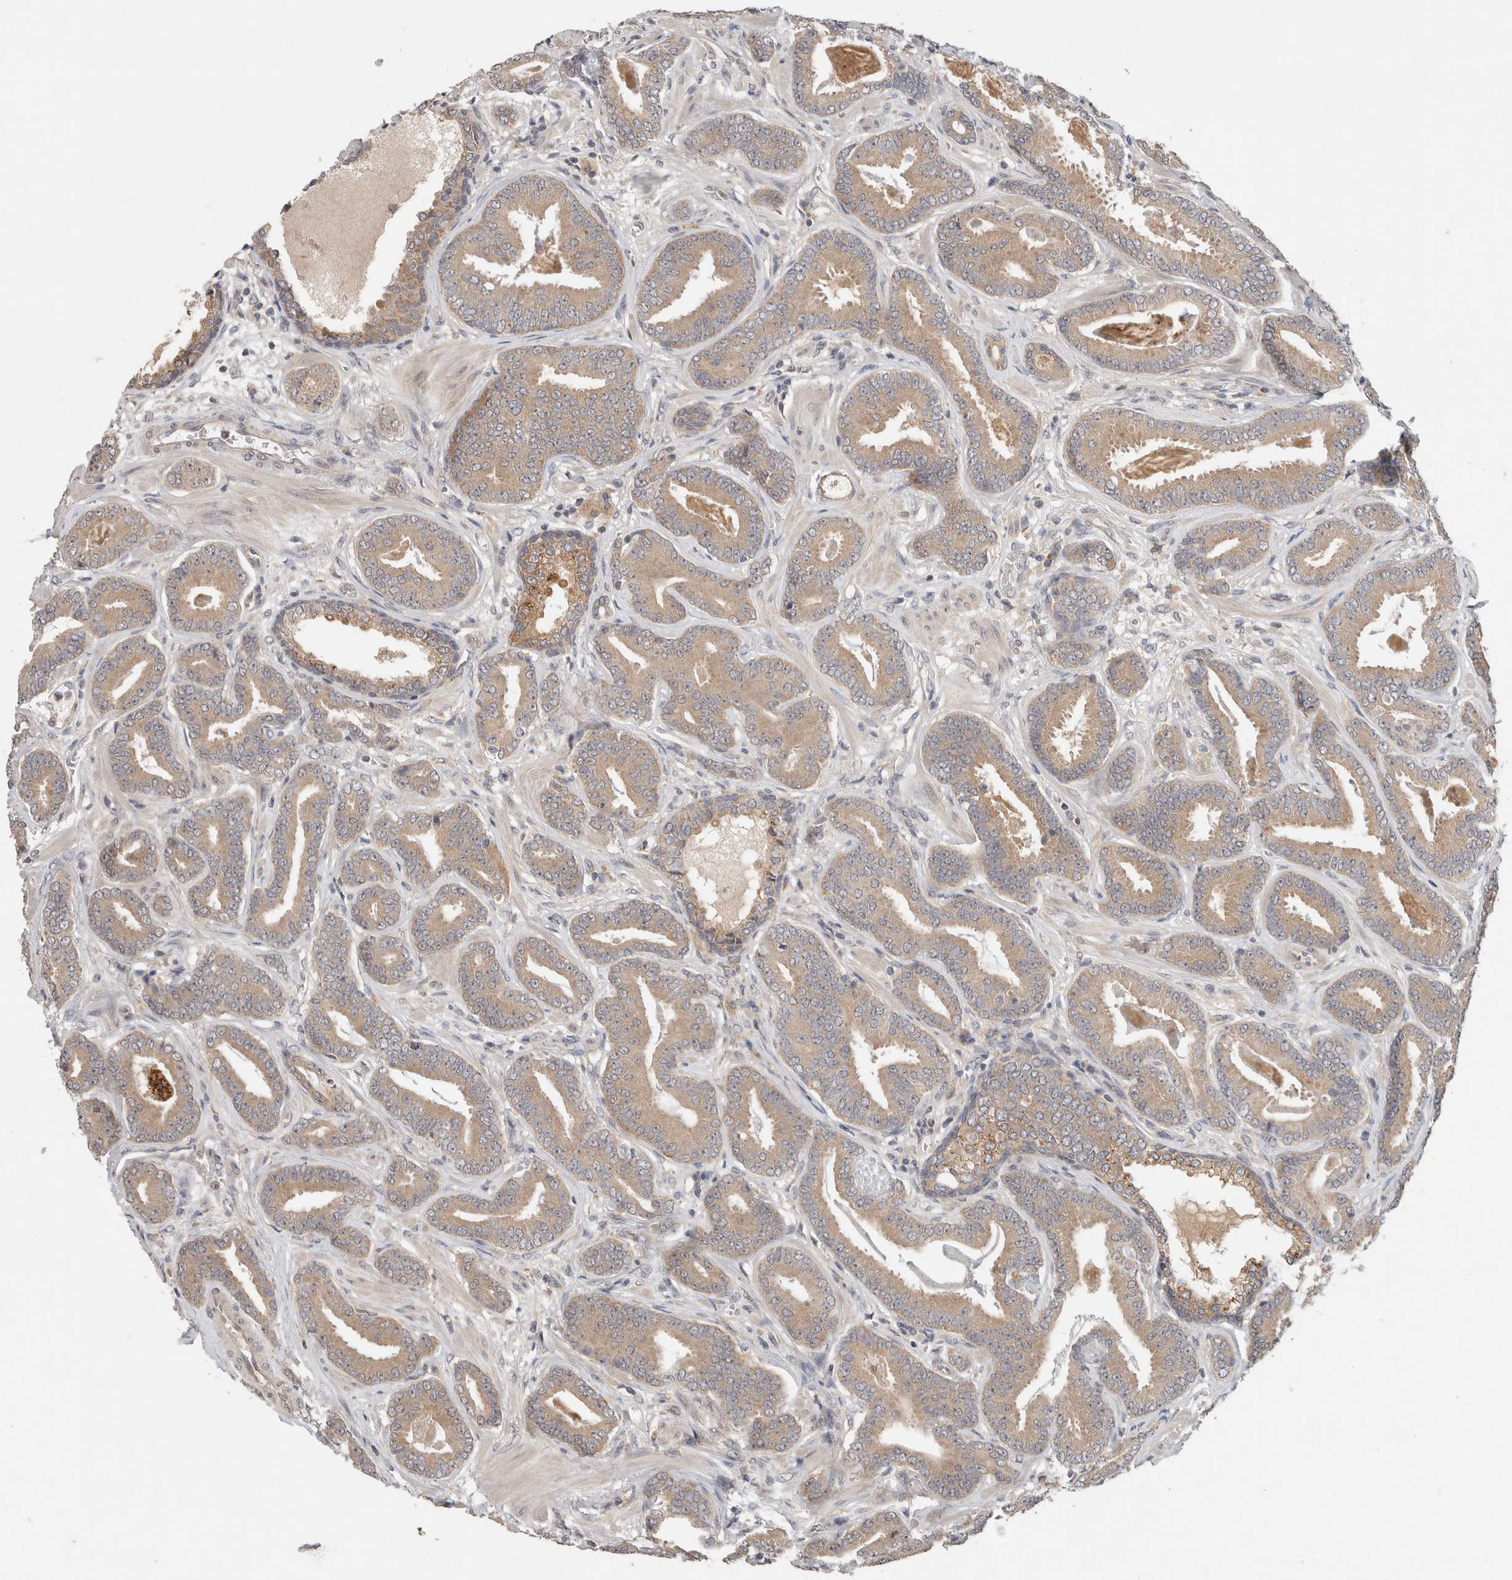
{"staining": {"intensity": "weak", "quantity": "25%-75%", "location": "cytoplasmic/membranous"}, "tissue": "prostate cancer", "cell_type": "Tumor cells", "image_type": "cancer", "snomed": [{"axis": "morphology", "description": "Adenocarcinoma, Low grade"}, {"axis": "topography", "description": "Prostate"}], "caption": "Immunohistochemistry (IHC) of human prostate cancer shows low levels of weak cytoplasmic/membranous staining in approximately 25%-75% of tumor cells.", "gene": "SGK1", "patient": {"sex": "male", "age": 62}}